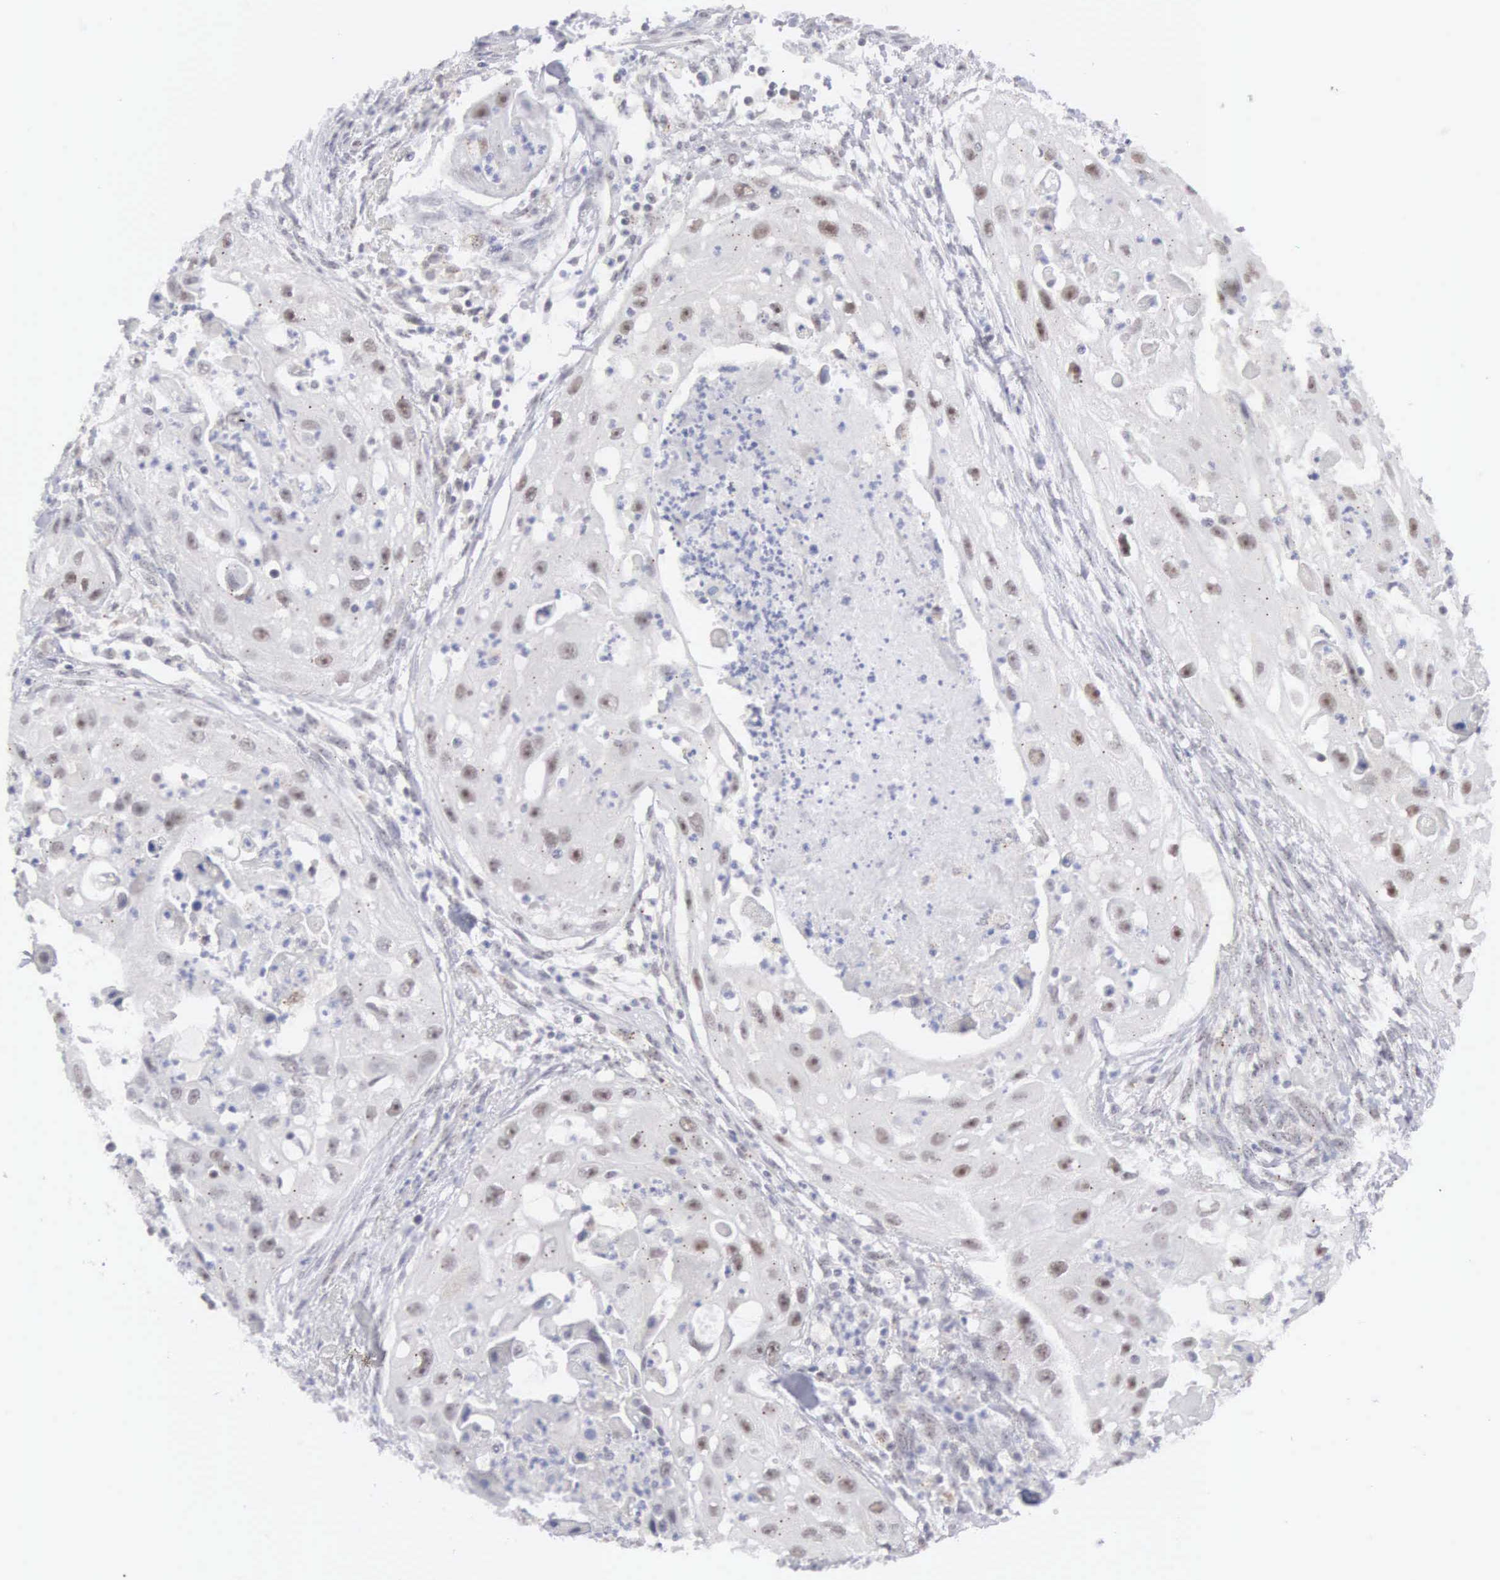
{"staining": {"intensity": "weak", "quantity": "25%-75%", "location": "nuclear"}, "tissue": "head and neck cancer", "cell_type": "Tumor cells", "image_type": "cancer", "snomed": [{"axis": "morphology", "description": "Squamous cell carcinoma, NOS"}, {"axis": "topography", "description": "Head-Neck"}], "caption": "Immunohistochemistry (IHC) of head and neck cancer (squamous cell carcinoma) demonstrates low levels of weak nuclear positivity in approximately 25%-75% of tumor cells. The staining was performed using DAB (3,3'-diaminobenzidine) to visualize the protein expression in brown, while the nuclei were stained in blue with hematoxylin (Magnification: 20x).", "gene": "MNAT1", "patient": {"sex": "male", "age": 64}}